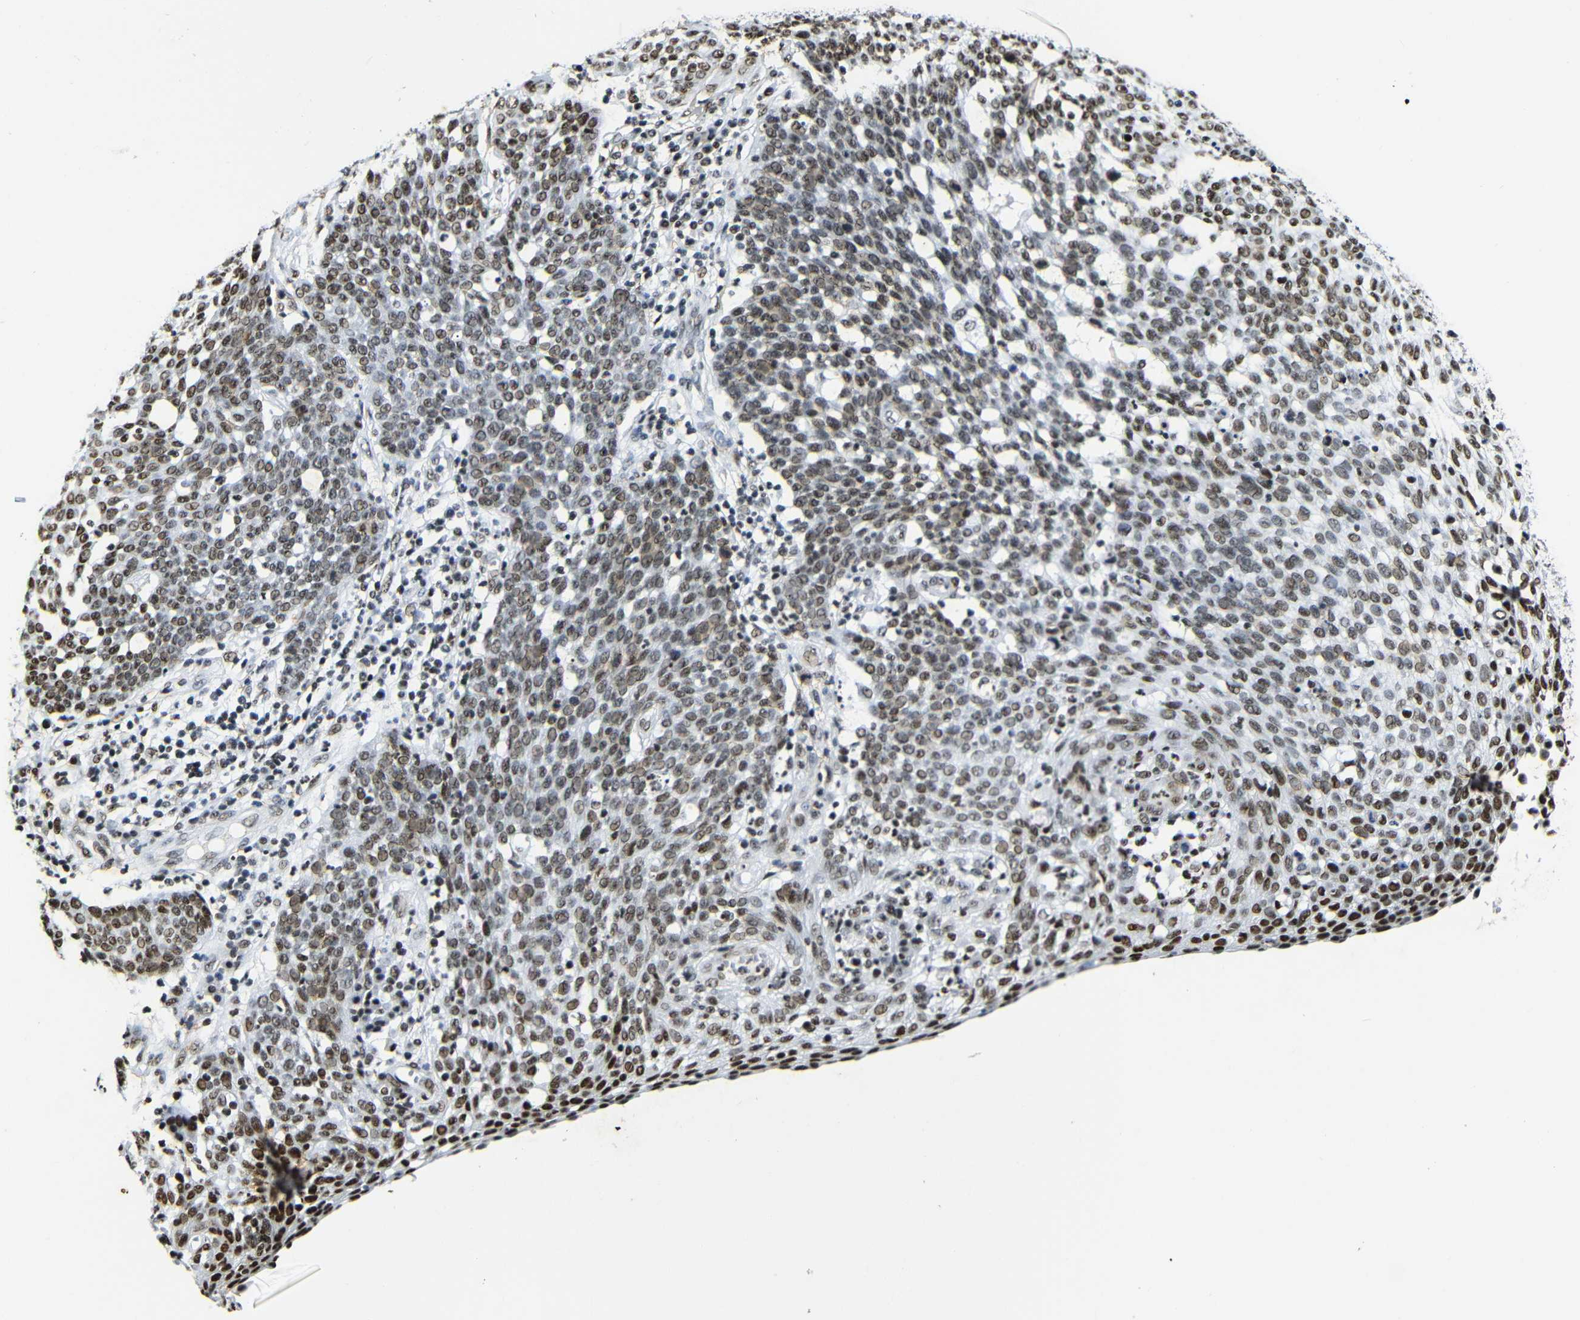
{"staining": {"intensity": "moderate", "quantity": "25%-75%", "location": "nuclear"}, "tissue": "cervical cancer", "cell_type": "Tumor cells", "image_type": "cancer", "snomed": [{"axis": "morphology", "description": "Squamous cell carcinoma, NOS"}, {"axis": "topography", "description": "Cervix"}], "caption": "Tumor cells demonstrate medium levels of moderate nuclear positivity in about 25%-75% of cells in human cervical cancer (squamous cell carcinoma).", "gene": "SRSF1", "patient": {"sex": "female", "age": 34}}